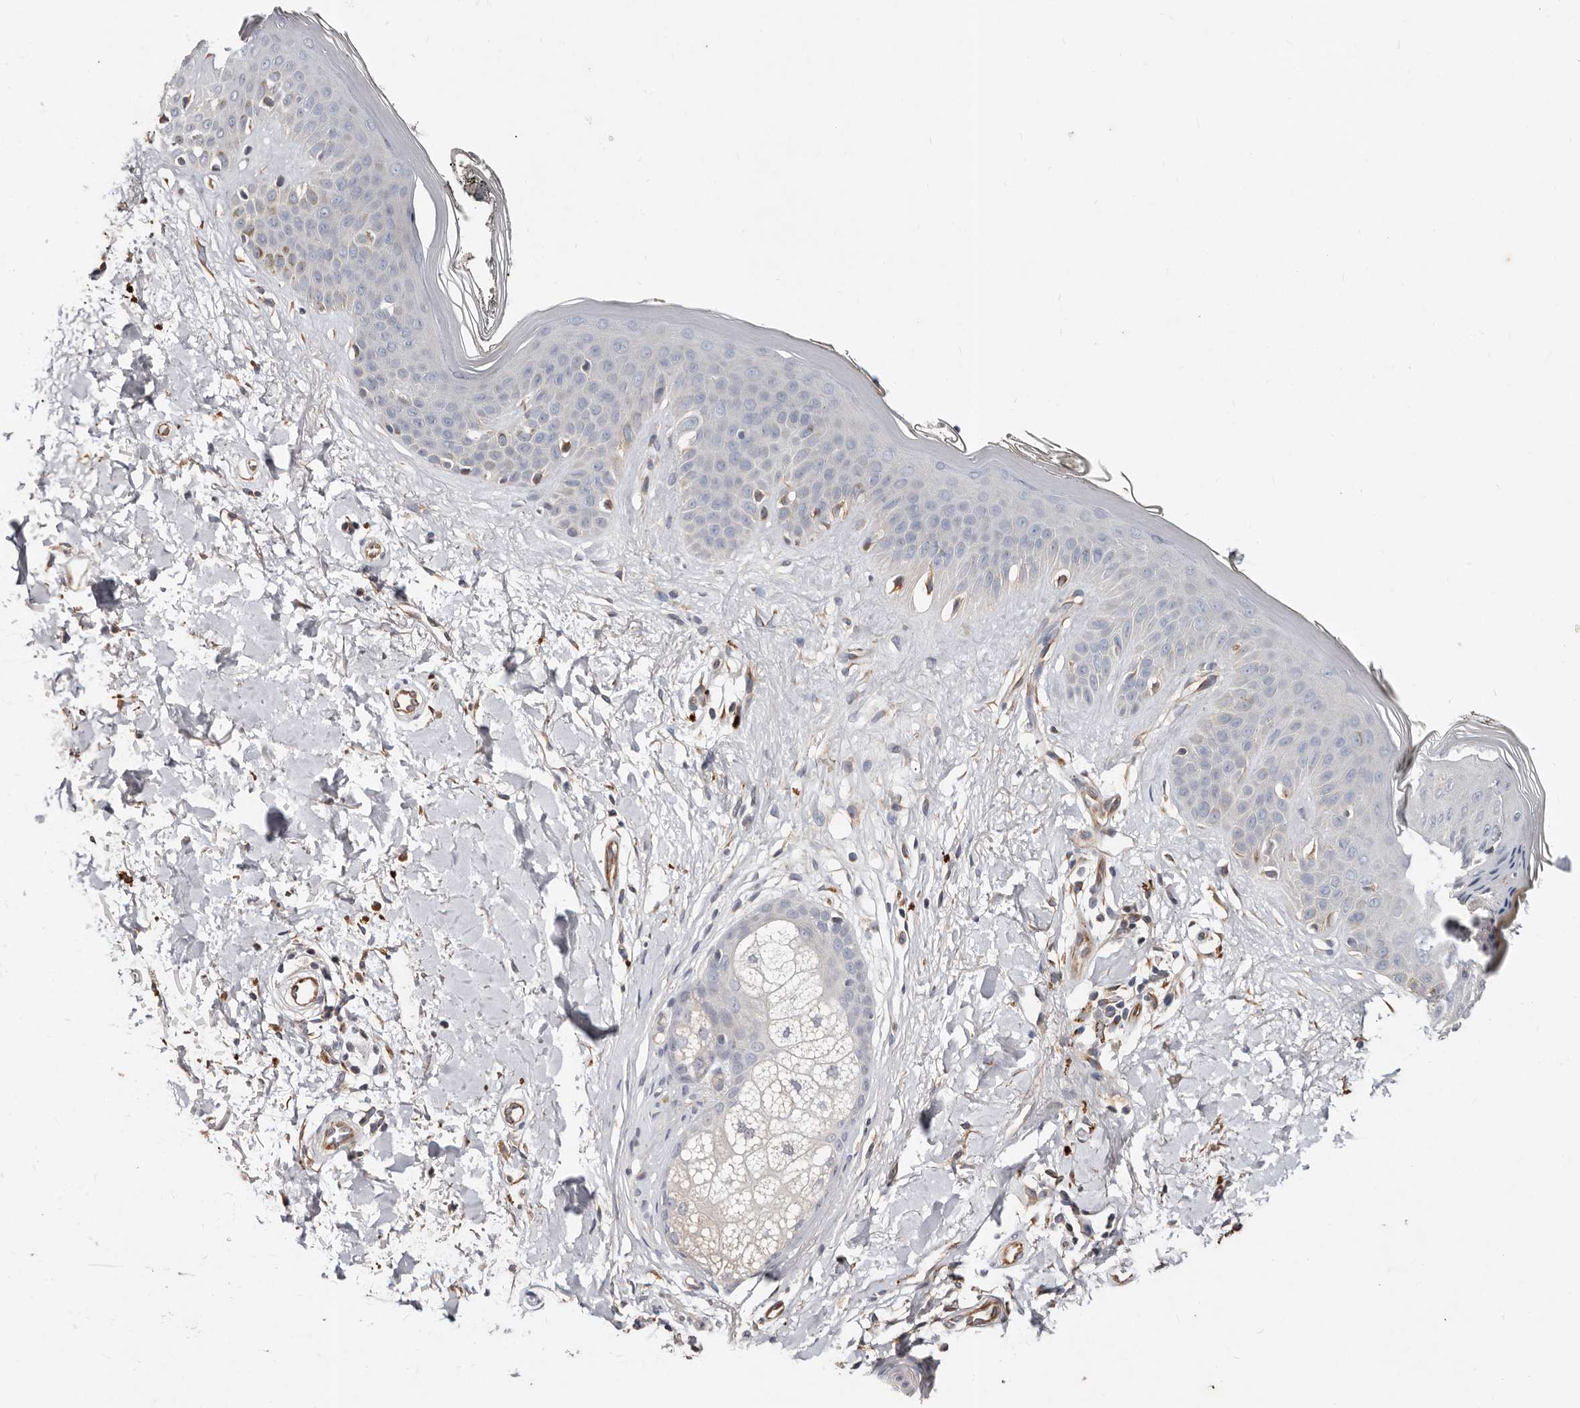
{"staining": {"intensity": "moderate", "quantity": ">75%", "location": "cytoplasmic/membranous"}, "tissue": "skin", "cell_type": "Fibroblasts", "image_type": "normal", "snomed": [{"axis": "morphology", "description": "Normal tissue, NOS"}, {"axis": "topography", "description": "Skin"}], "caption": "The photomicrograph demonstrates immunohistochemical staining of unremarkable skin. There is moderate cytoplasmic/membranous expression is appreciated in approximately >75% of fibroblasts. The protein of interest is stained brown, and the nuclei are stained in blue (DAB IHC with brightfield microscopy, high magnification).", "gene": "THBS3", "patient": {"sex": "female", "age": 64}}